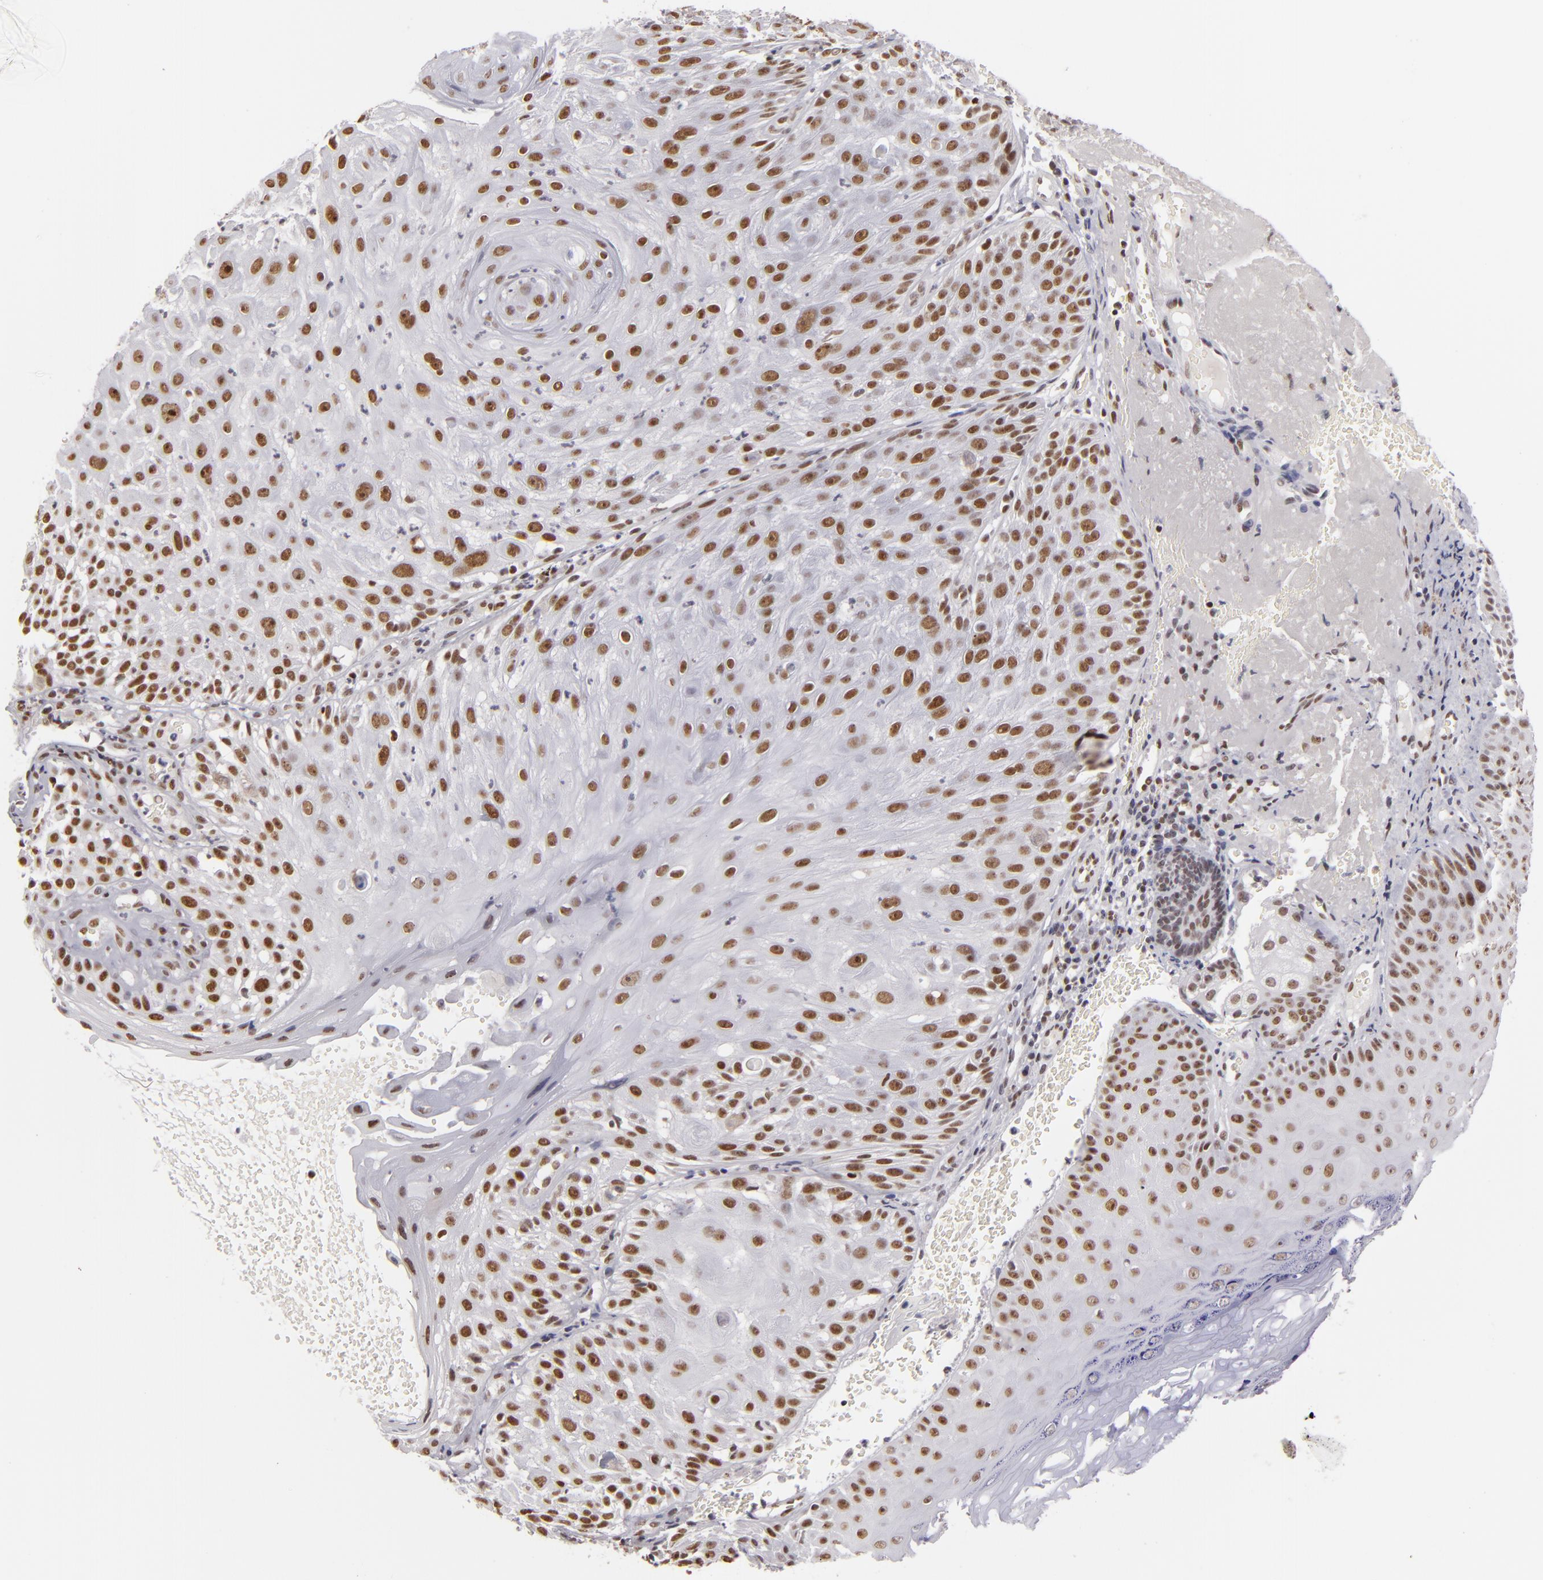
{"staining": {"intensity": "strong", "quantity": ">75%", "location": "nuclear"}, "tissue": "skin cancer", "cell_type": "Tumor cells", "image_type": "cancer", "snomed": [{"axis": "morphology", "description": "Squamous cell carcinoma, NOS"}, {"axis": "topography", "description": "Skin"}], "caption": "IHC image of neoplastic tissue: human skin squamous cell carcinoma stained using immunohistochemistry (IHC) demonstrates high levels of strong protein expression localized specifically in the nuclear of tumor cells, appearing as a nuclear brown color.", "gene": "DAXX", "patient": {"sex": "female", "age": 89}}